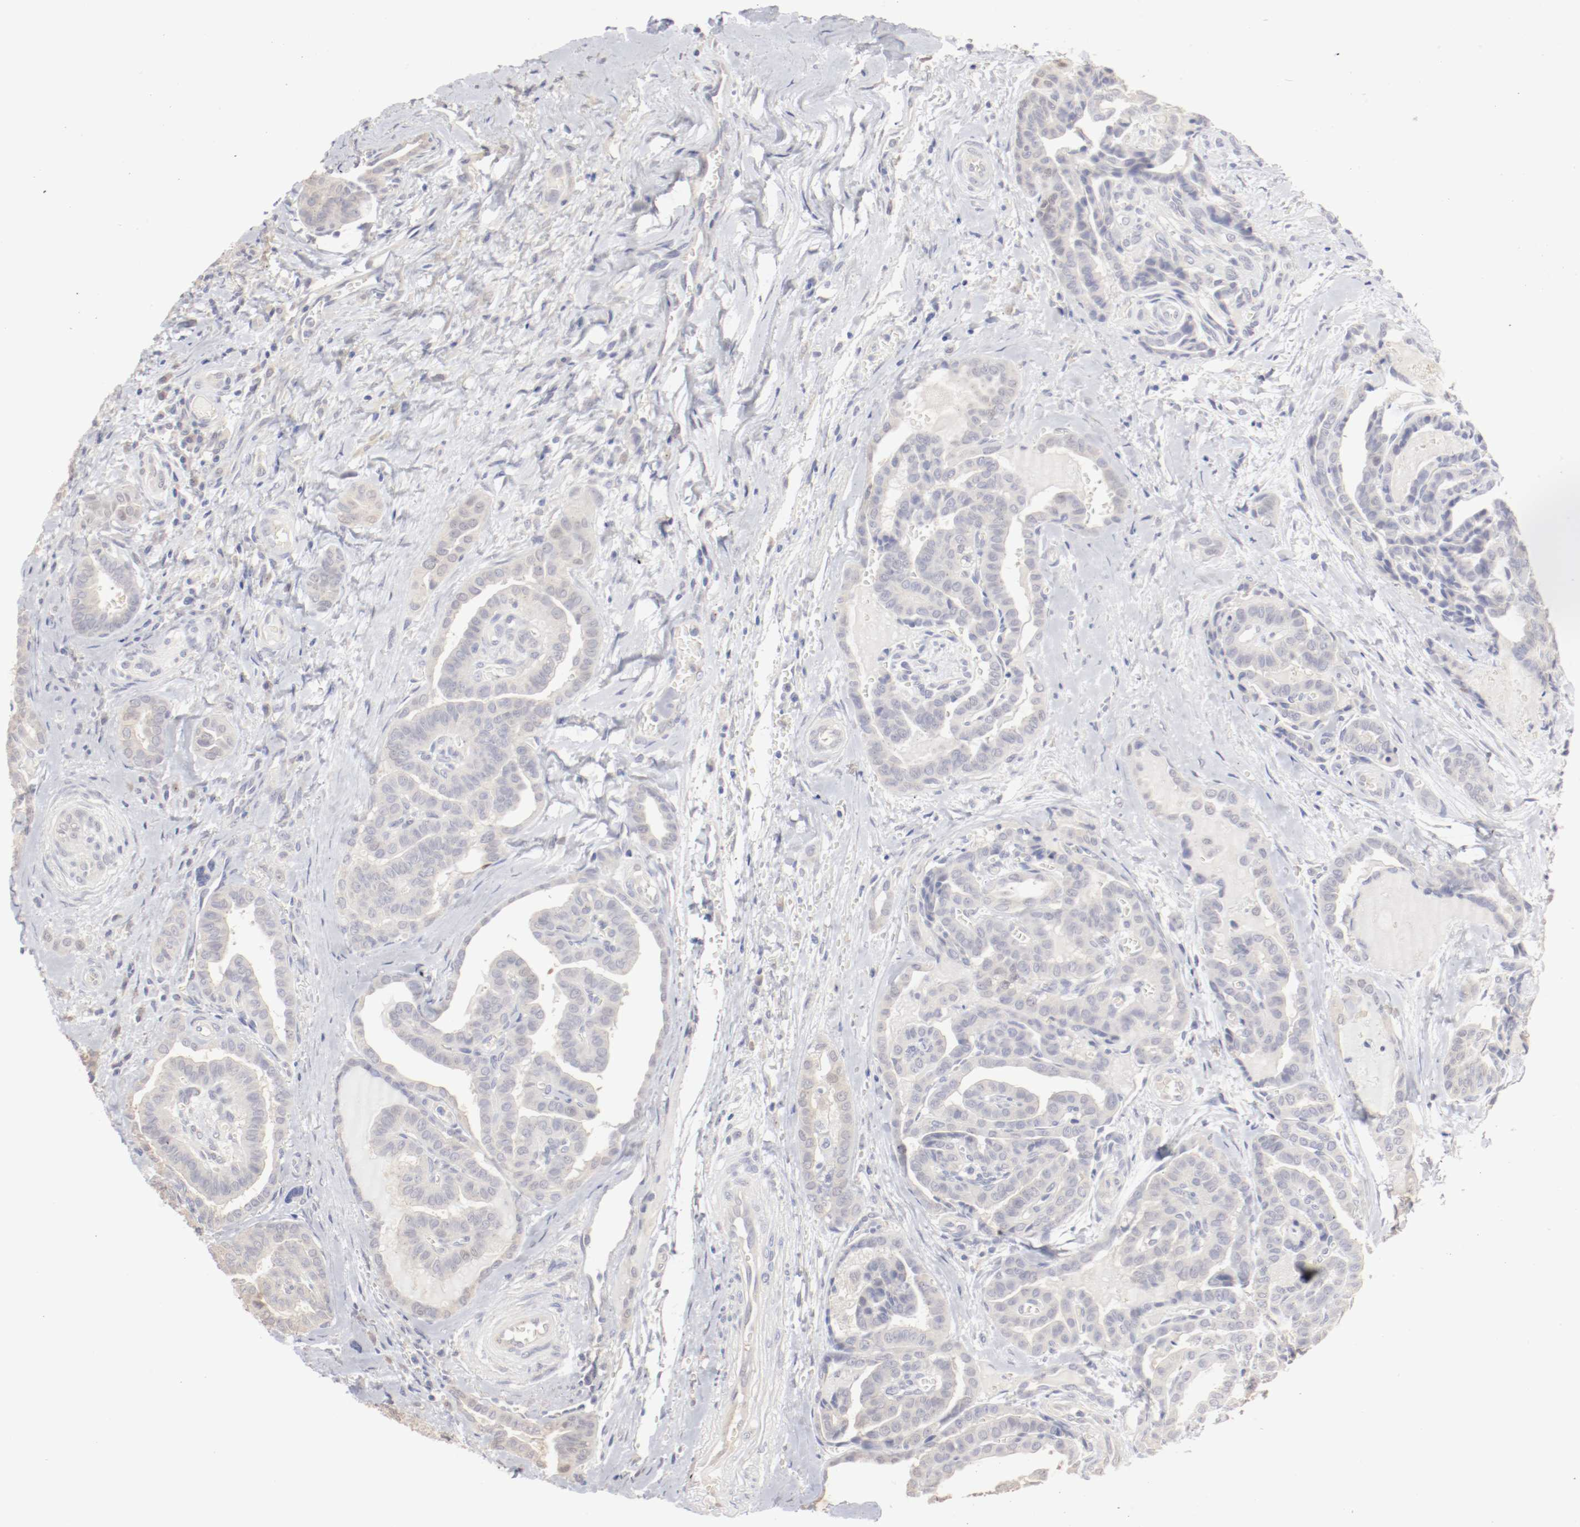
{"staining": {"intensity": "weak", "quantity": ">75%", "location": "cytoplasmic/membranous"}, "tissue": "thyroid cancer", "cell_type": "Tumor cells", "image_type": "cancer", "snomed": [{"axis": "morphology", "description": "Carcinoma, NOS"}, {"axis": "topography", "description": "Thyroid gland"}], "caption": "Weak cytoplasmic/membranous protein staining is seen in approximately >75% of tumor cells in thyroid carcinoma.", "gene": "DNAL4", "patient": {"sex": "female", "age": 91}}